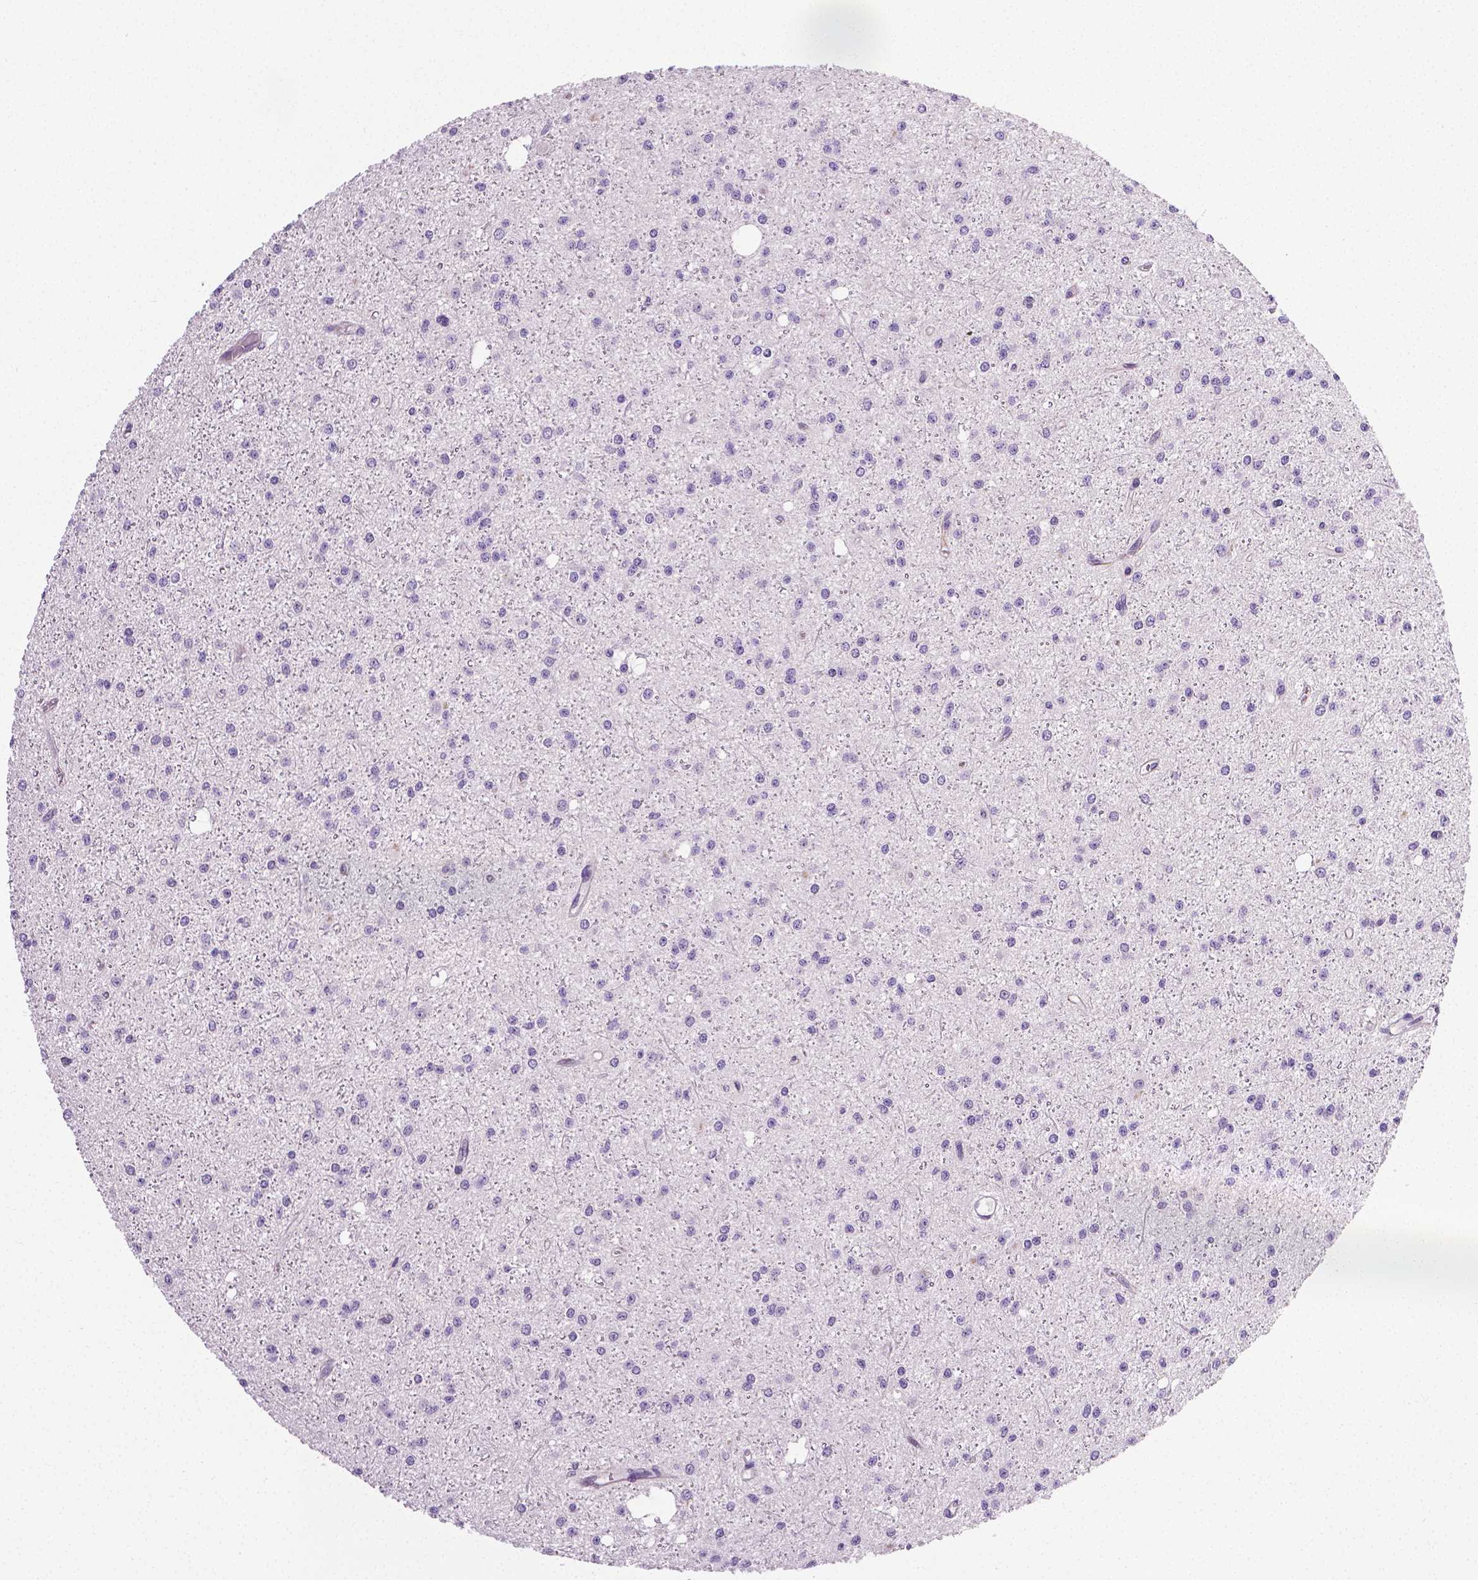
{"staining": {"intensity": "negative", "quantity": "none", "location": "none"}, "tissue": "glioma", "cell_type": "Tumor cells", "image_type": "cancer", "snomed": [{"axis": "morphology", "description": "Glioma, malignant, Low grade"}, {"axis": "topography", "description": "Brain"}], "caption": "Immunohistochemistry of human malignant low-grade glioma shows no staining in tumor cells. Nuclei are stained in blue.", "gene": "PTGER3", "patient": {"sex": "male", "age": 27}}